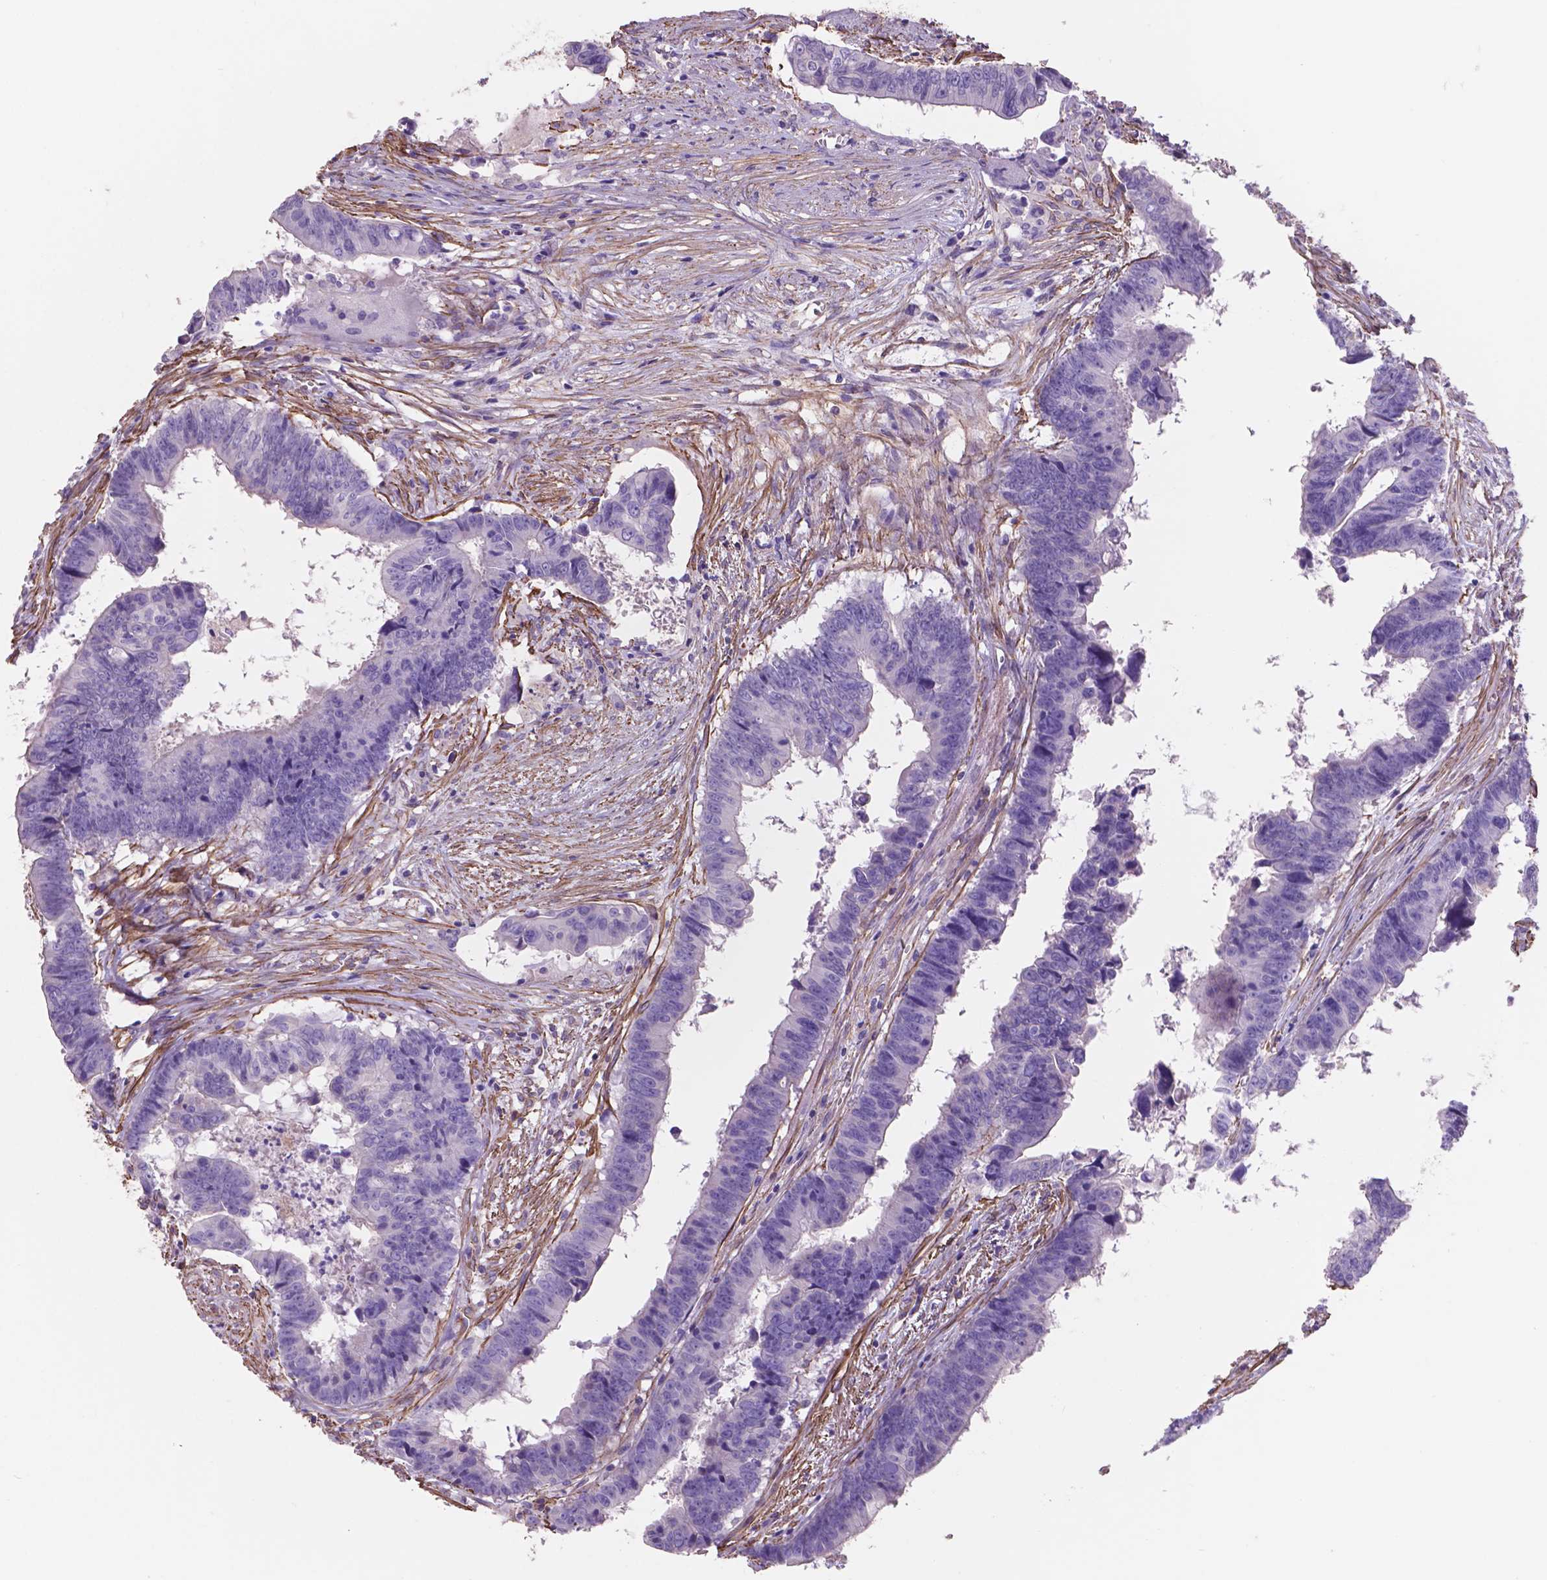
{"staining": {"intensity": "negative", "quantity": "none", "location": "none"}, "tissue": "colorectal cancer", "cell_type": "Tumor cells", "image_type": "cancer", "snomed": [{"axis": "morphology", "description": "Adenocarcinoma, NOS"}, {"axis": "topography", "description": "Colon"}], "caption": "DAB (3,3'-diaminobenzidine) immunohistochemical staining of colorectal adenocarcinoma reveals no significant staining in tumor cells.", "gene": "TOR2A", "patient": {"sex": "female", "age": 82}}